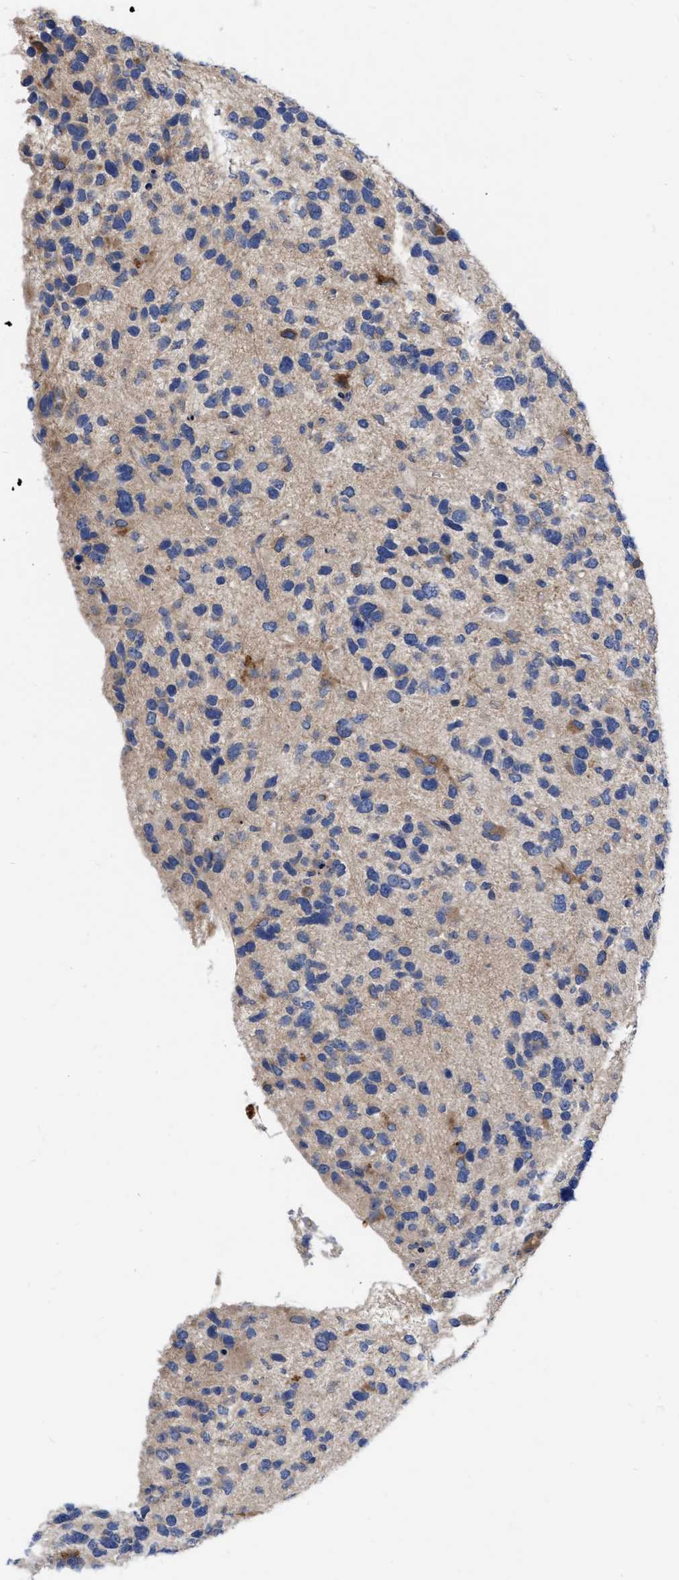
{"staining": {"intensity": "weak", "quantity": "<25%", "location": "cytoplasmic/membranous"}, "tissue": "glioma", "cell_type": "Tumor cells", "image_type": "cancer", "snomed": [{"axis": "morphology", "description": "Glioma, malignant, High grade"}, {"axis": "topography", "description": "Brain"}], "caption": "High power microscopy photomicrograph of an immunohistochemistry histopathology image of glioma, revealing no significant expression in tumor cells. The staining is performed using DAB brown chromogen with nuclei counter-stained in using hematoxylin.", "gene": "MLST8", "patient": {"sex": "female", "age": 58}}